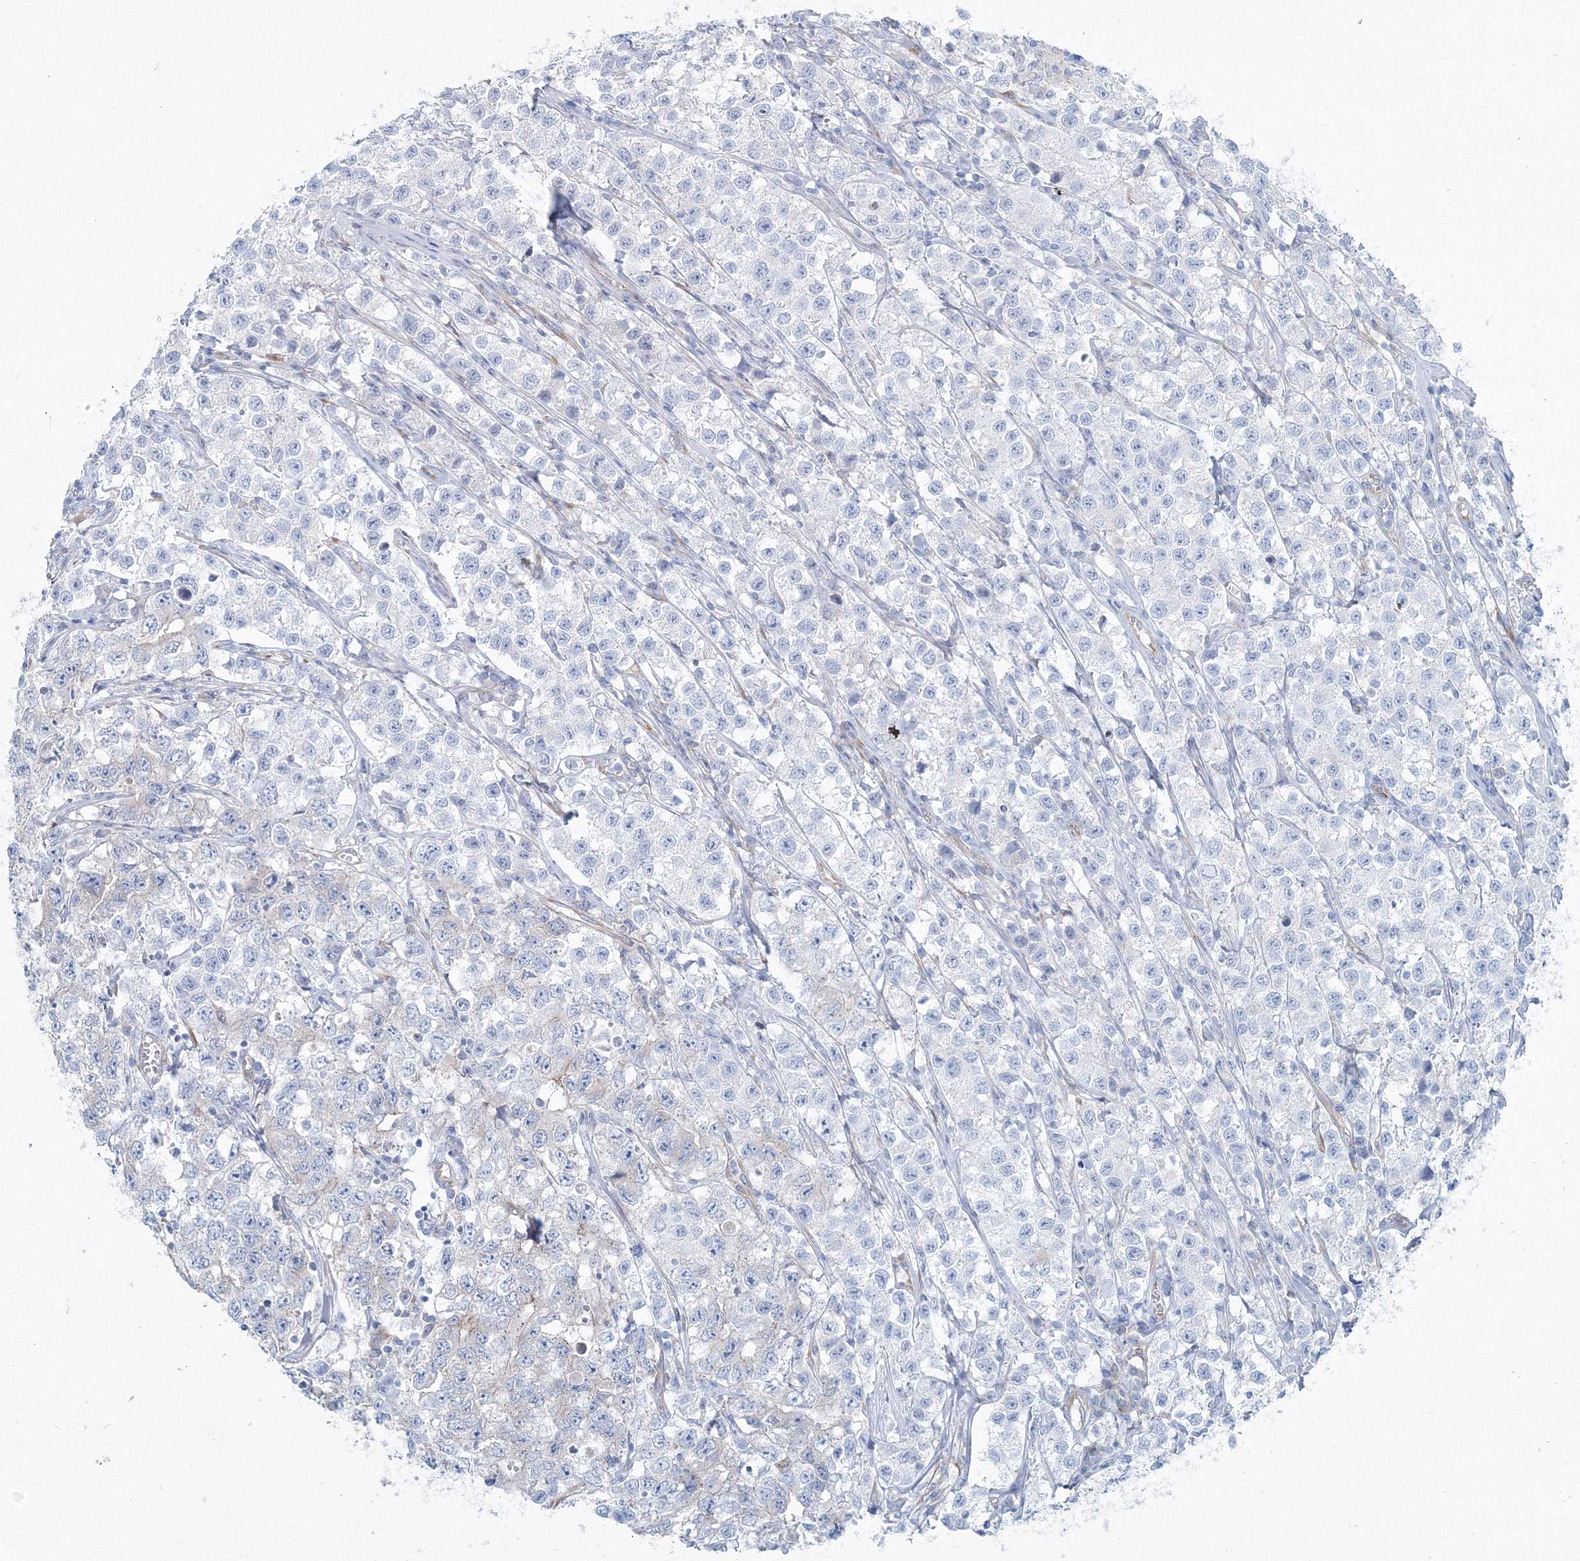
{"staining": {"intensity": "negative", "quantity": "none", "location": "none"}, "tissue": "testis cancer", "cell_type": "Tumor cells", "image_type": "cancer", "snomed": [{"axis": "morphology", "description": "Seminoma, NOS"}, {"axis": "morphology", "description": "Carcinoma, Embryonal, NOS"}, {"axis": "topography", "description": "Testis"}], "caption": "This is an immunohistochemistry (IHC) image of human testis cancer (seminoma). There is no staining in tumor cells.", "gene": "RCN1", "patient": {"sex": "male", "age": 43}}